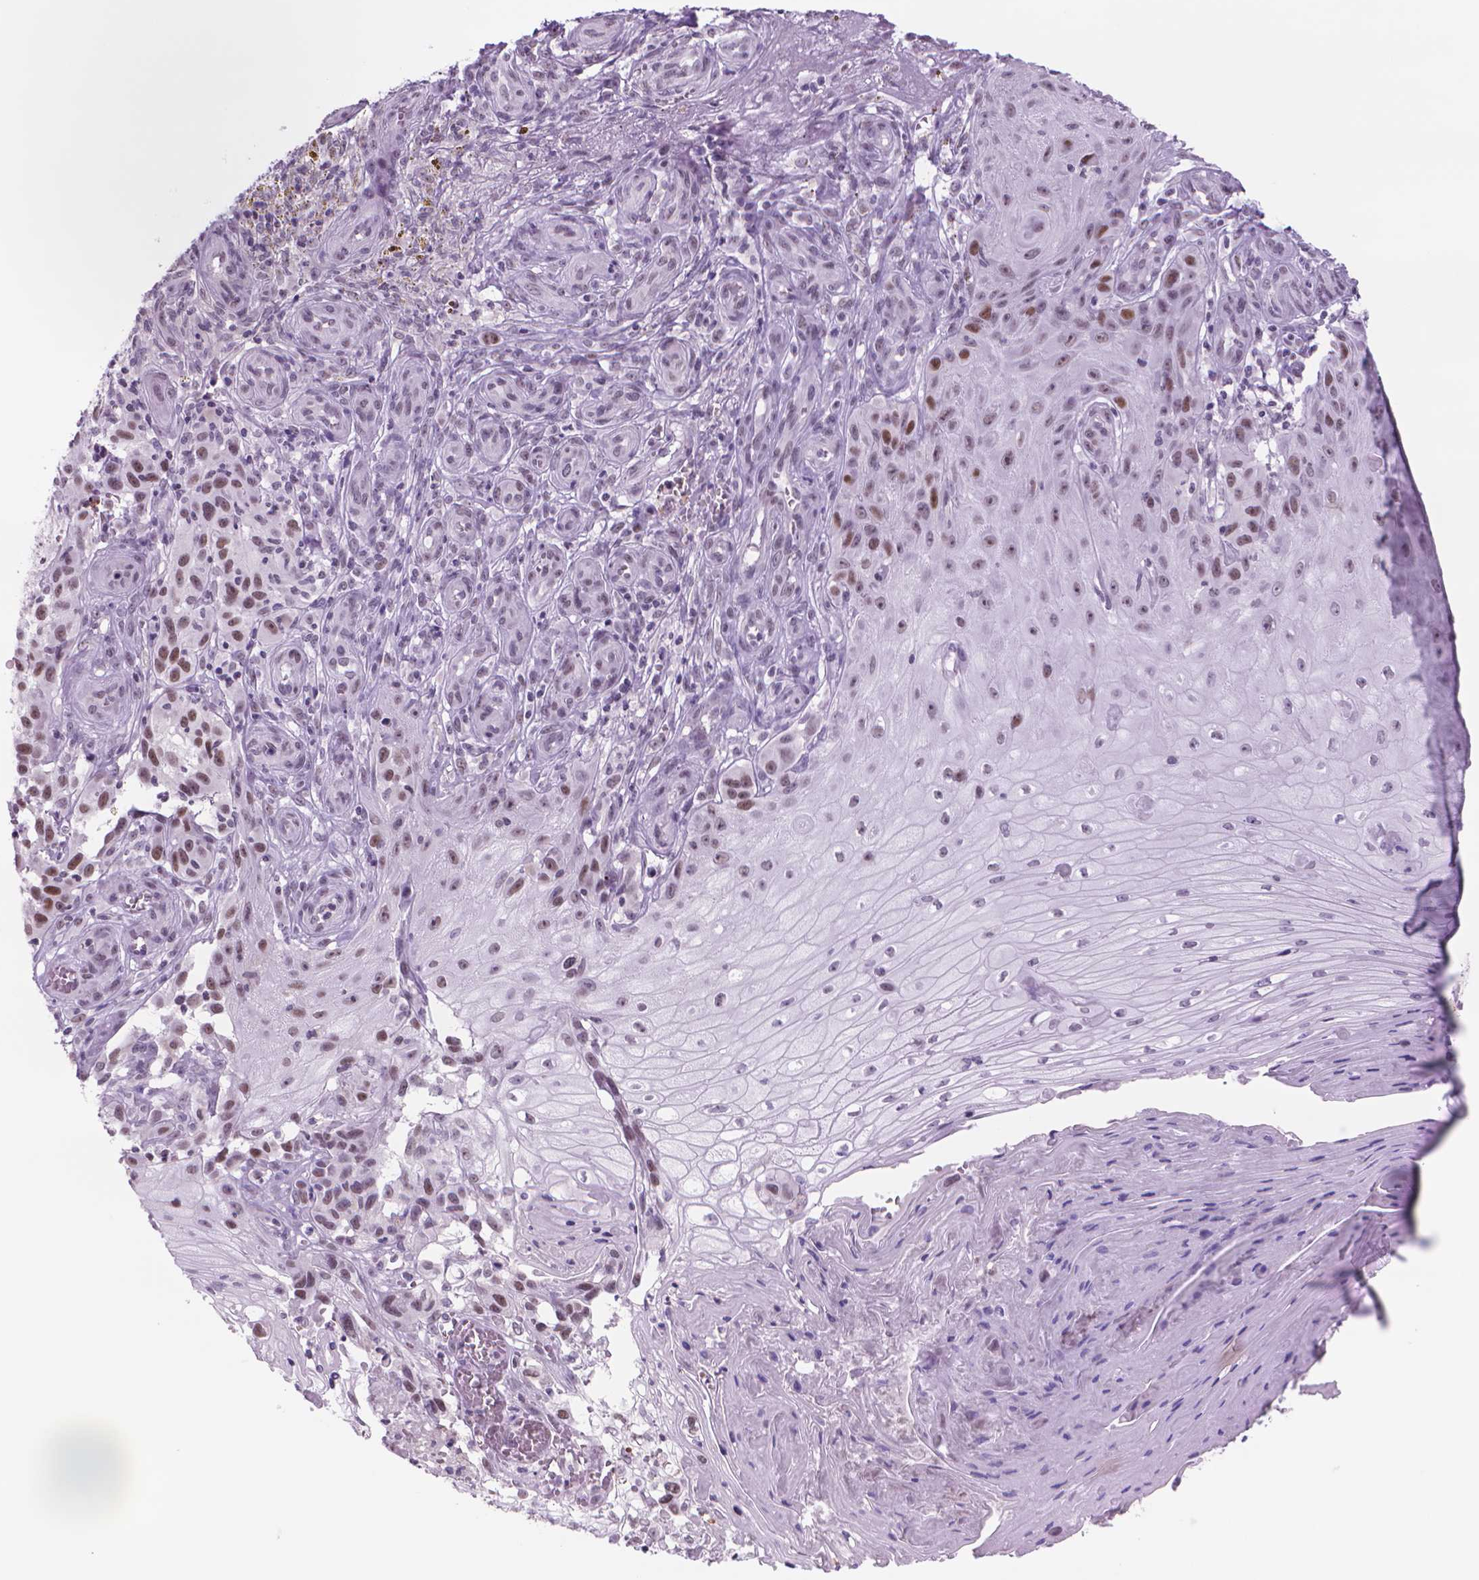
{"staining": {"intensity": "moderate", "quantity": "25%-75%", "location": "nuclear"}, "tissue": "melanoma", "cell_type": "Tumor cells", "image_type": "cancer", "snomed": [{"axis": "morphology", "description": "Malignant melanoma, NOS"}, {"axis": "topography", "description": "Skin"}], "caption": "A high-resolution image shows IHC staining of melanoma, which shows moderate nuclear staining in about 25%-75% of tumor cells.", "gene": "POLR3D", "patient": {"sex": "female", "age": 53}}